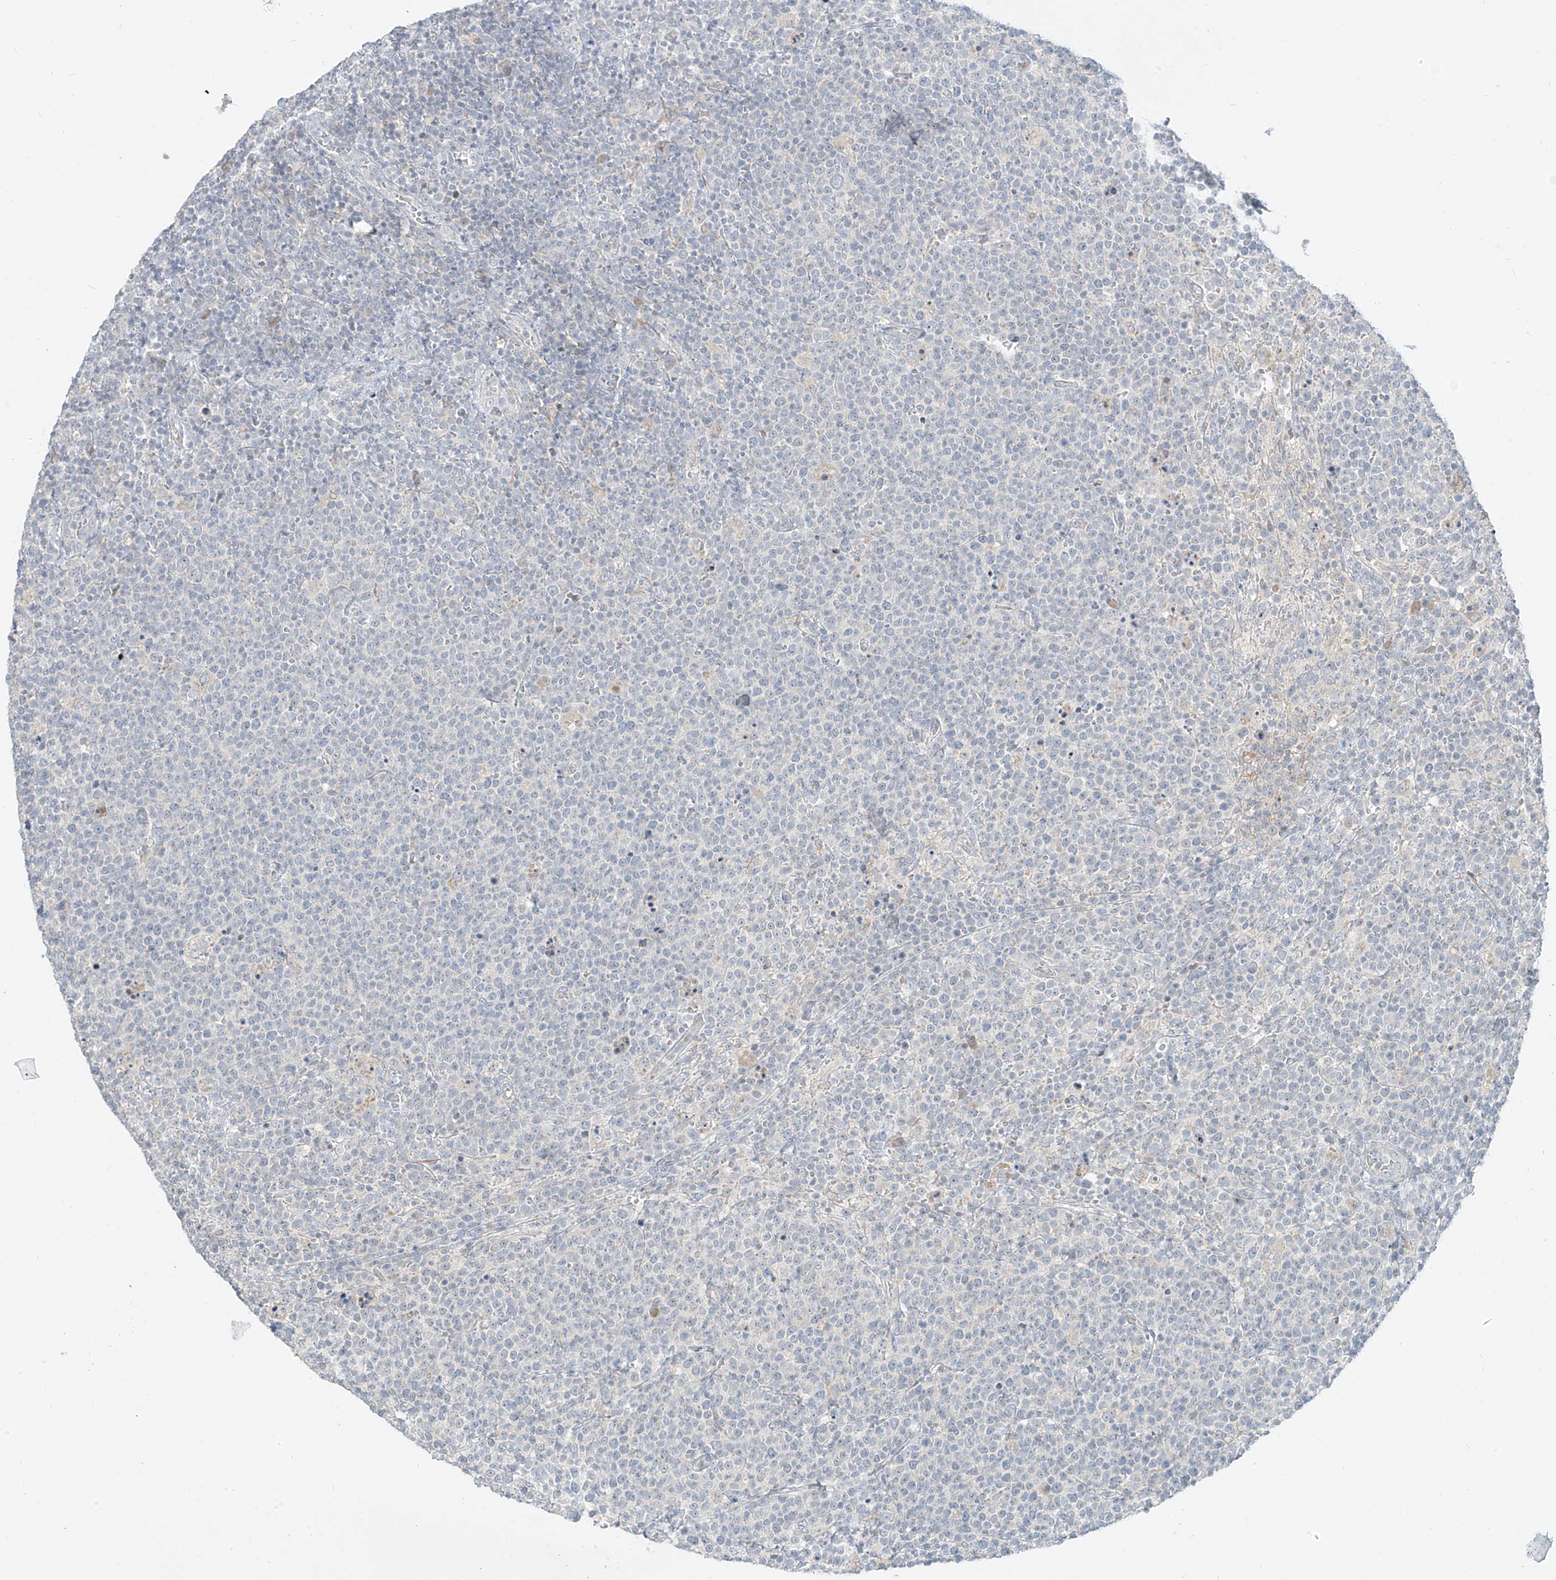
{"staining": {"intensity": "negative", "quantity": "none", "location": "none"}, "tissue": "lymphoma", "cell_type": "Tumor cells", "image_type": "cancer", "snomed": [{"axis": "morphology", "description": "Malignant lymphoma, non-Hodgkin's type, High grade"}, {"axis": "topography", "description": "Lymph node"}], "caption": "DAB (3,3'-diaminobenzidine) immunohistochemical staining of high-grade malignant lymphoma, non-Hodgkin's type exhibits no significant positivity in tumor cells. (DAB (3,3'-diaminobenzidine) immunohistochemistry (IHC), high magnification).", "gene": "C2orf42", "patient": {"sex": "male", "age": 61}}